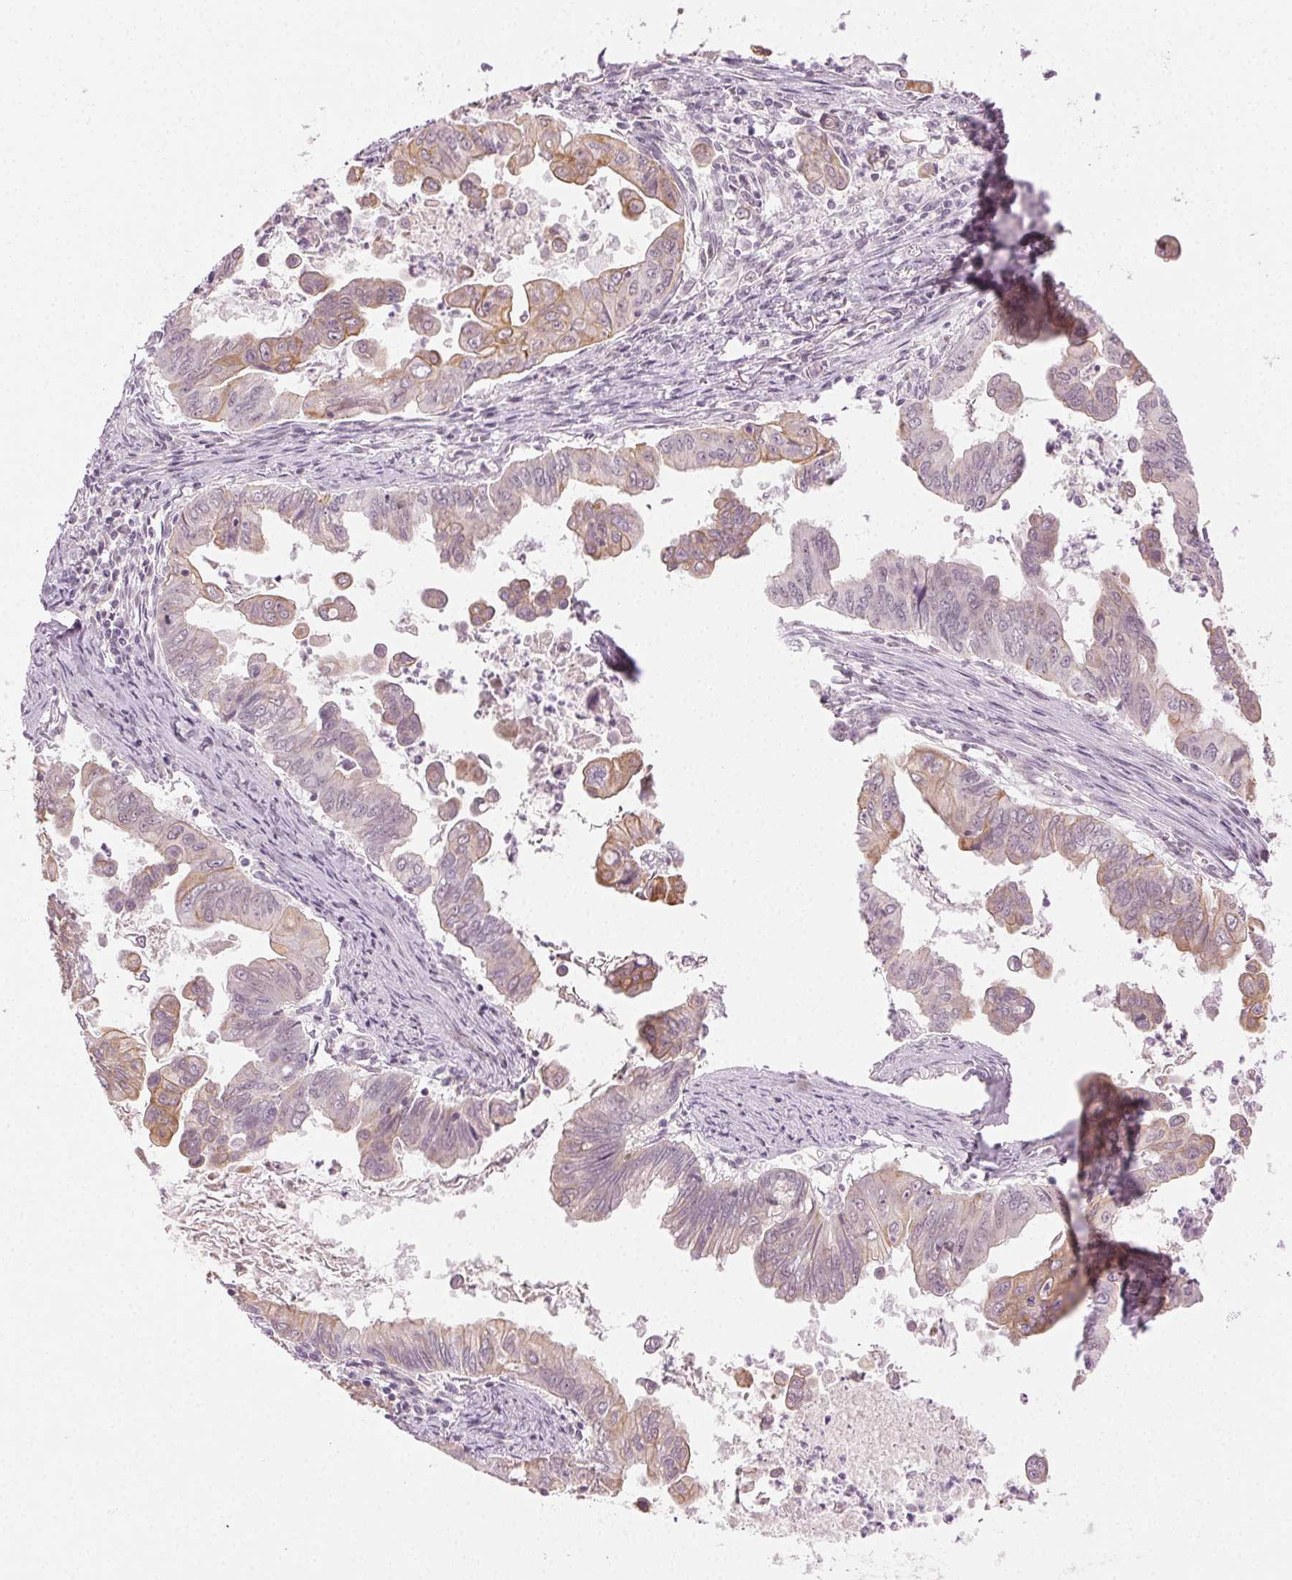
{"staining": {"intensity": "weak", "quantity": "25%-75%", "location": "cytoplasmic/membranous"}, "tissue": "stomach cancer", "cell_type": "Tumor cells", "image_type": "cancer", "snomed": [{"axis": "morphology", "description": "Adenocarcinoma, NOS"}, {"axis": "topography", "description": "Stomach, upper"}], "caption": "High-magnification brightfield microscopy of adenocarcinoma (stomach) stained with DAB (3,3'-diaminobenzidine) (brown) and counterstained with hematoxylin (blue). tumor cells exhibit weak cytoplasmic/membranous expression is identified in about25%-75% of cells.", "gene": "AIF1L", "patient": {"sex": "male", "age": 80}}